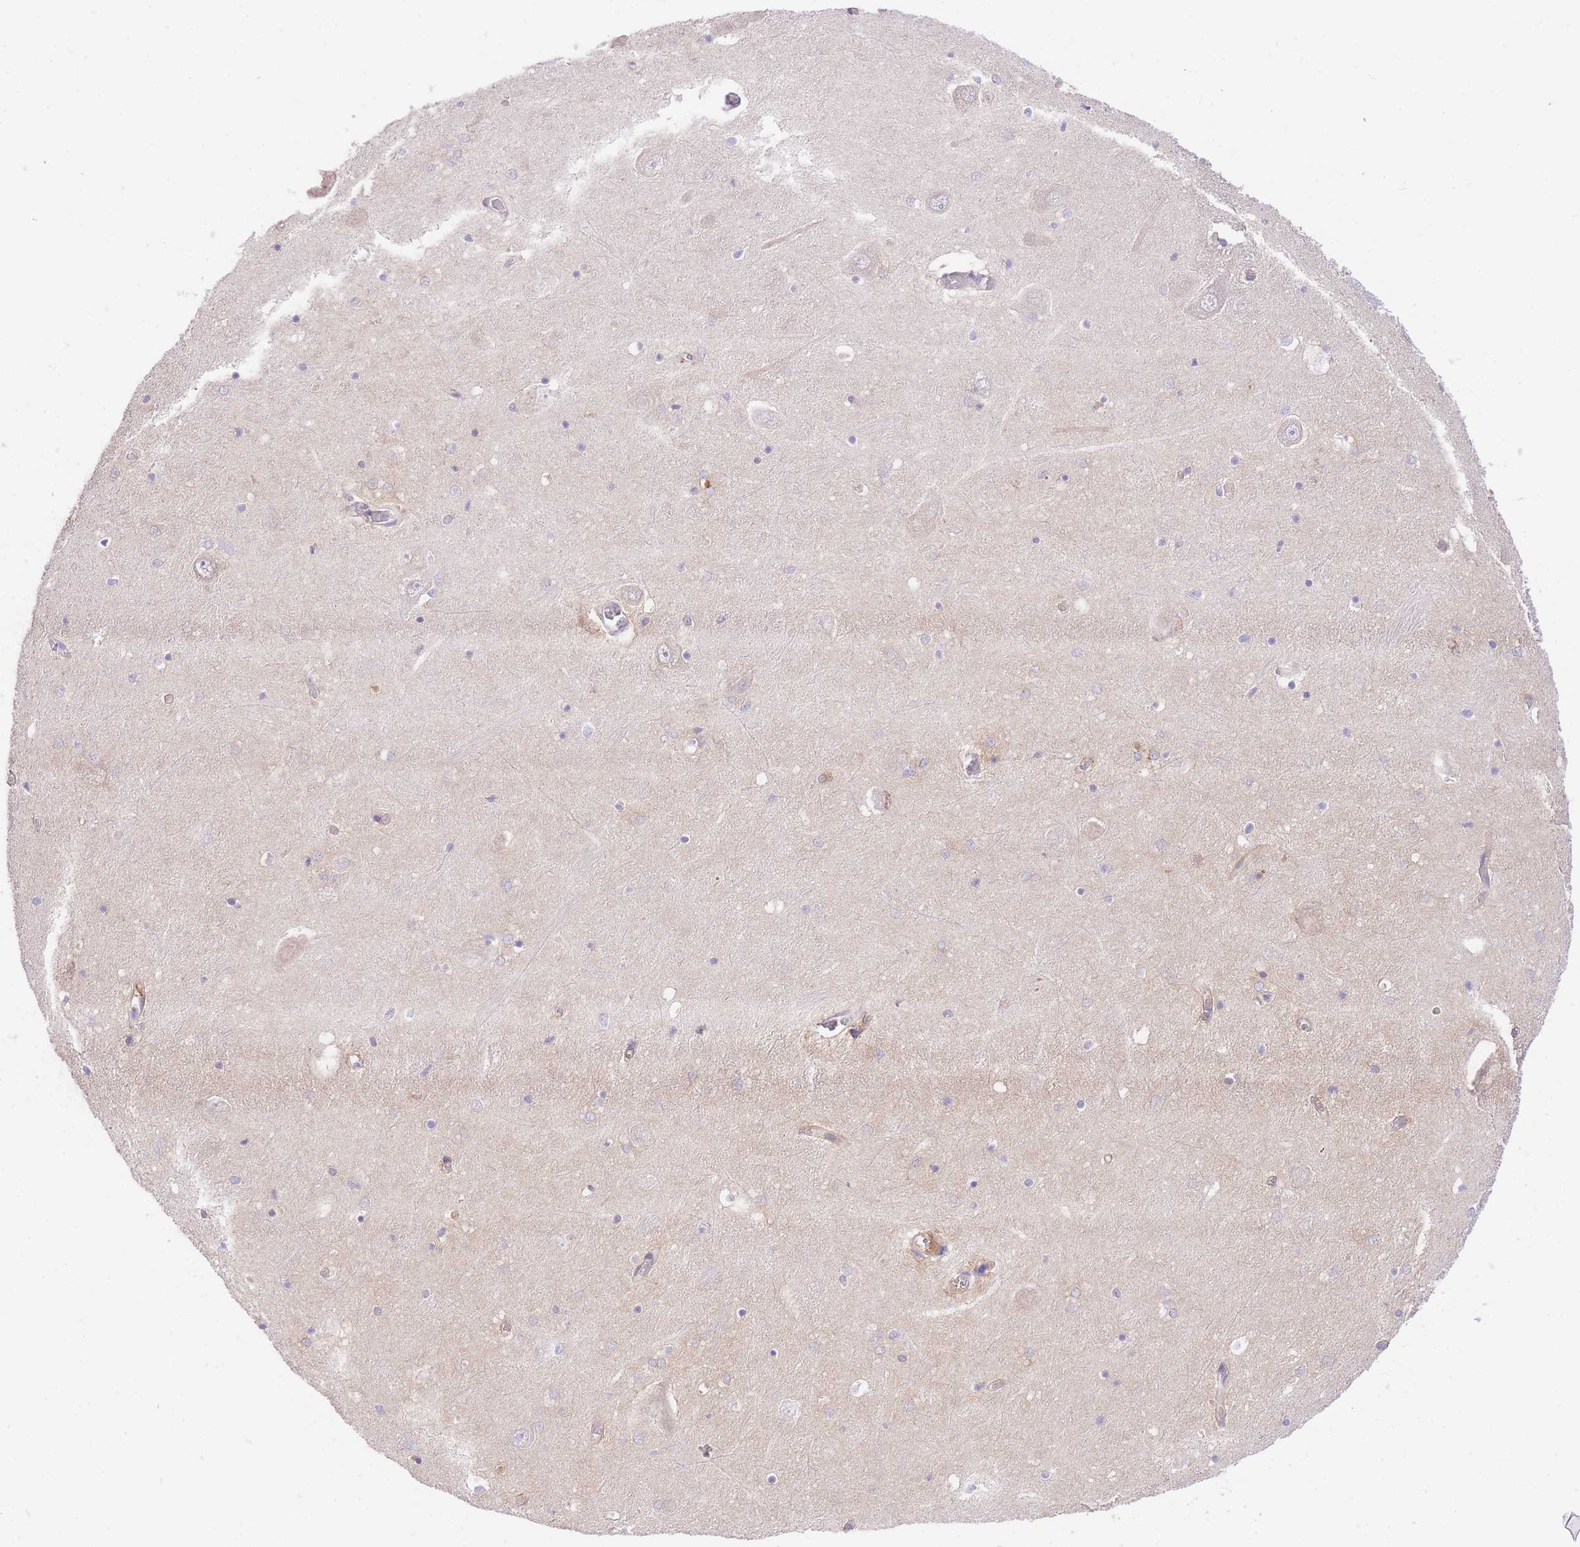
{"staining": {"intensity": "negative", "quantity": "none", "location": "none"}, "tissue": "hippocampus", "cell_type": "Glial cells", "image_type": "normal", "snomed": [{"axis": "morphology", "description": "Normal tissue, NOS"}, {"axis": "topography", "description": "Hippocampus"}], "caption": "Benign hippocampus was stained to show a protein in brown. There is no significant positivity in glial cells.", "gene": "LIPH", "patient": {"sex": "male", "age": 70}}